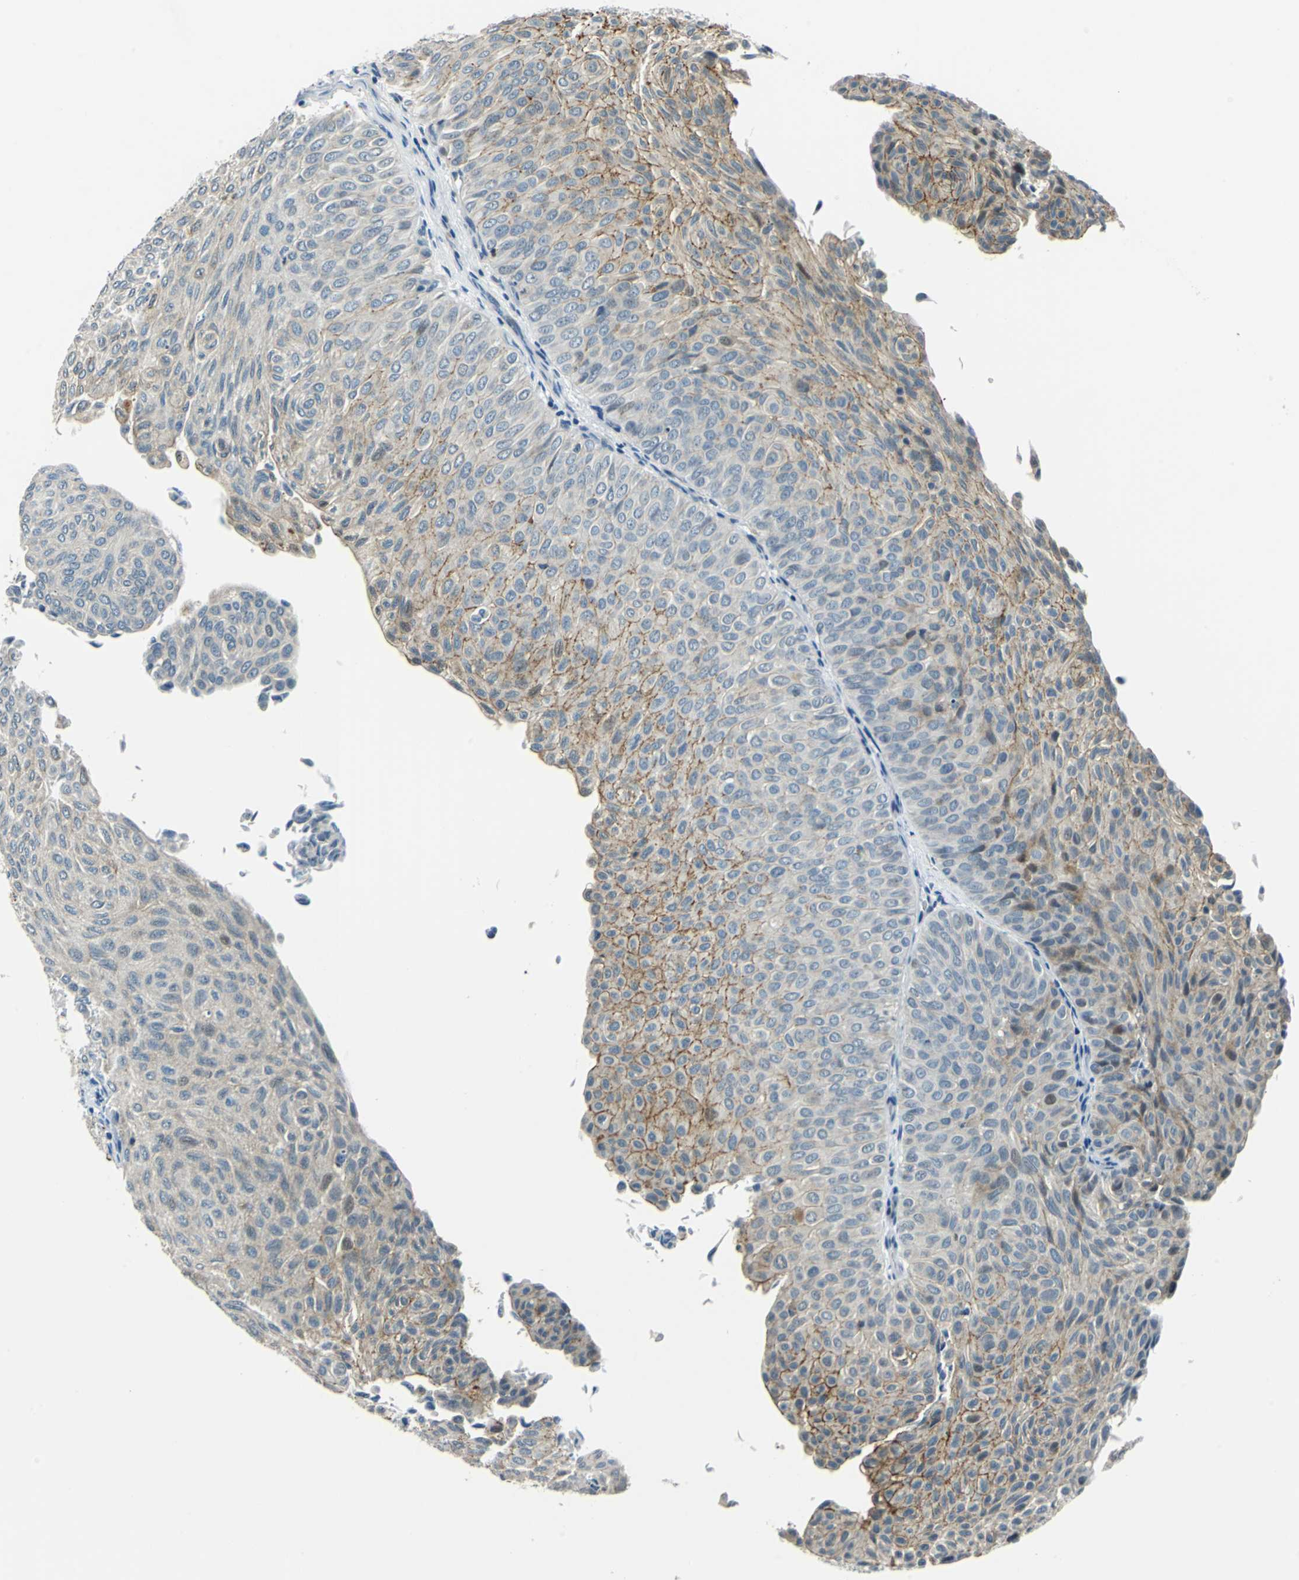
{"staining": {"intensity": "moderate", "quantity": "<25%", "location": "cytoplasmic/membranous"}, "tissue": "urothelial cancer", "cell_type": "Tumor cells", "image_type": "cancer", "snomed": [{"axis": "morphology", "description": "Urothelial carcinoma, Low grade"}, {"axis": "topography", "description": "Urinary bladder"}], "caption": "IHC of human urothelial carcinoma (low-grade) displays low levels of moderate cytoplasmic/membranous positivity in approximately <25% of tumor cells. The staining is performed using DAB brown chromogen to label protein expression. The nuclei are counter-stained blue using hematoxylin.", "gene": "HCFC2", "patient": {"sex": "male", "age": 78}}